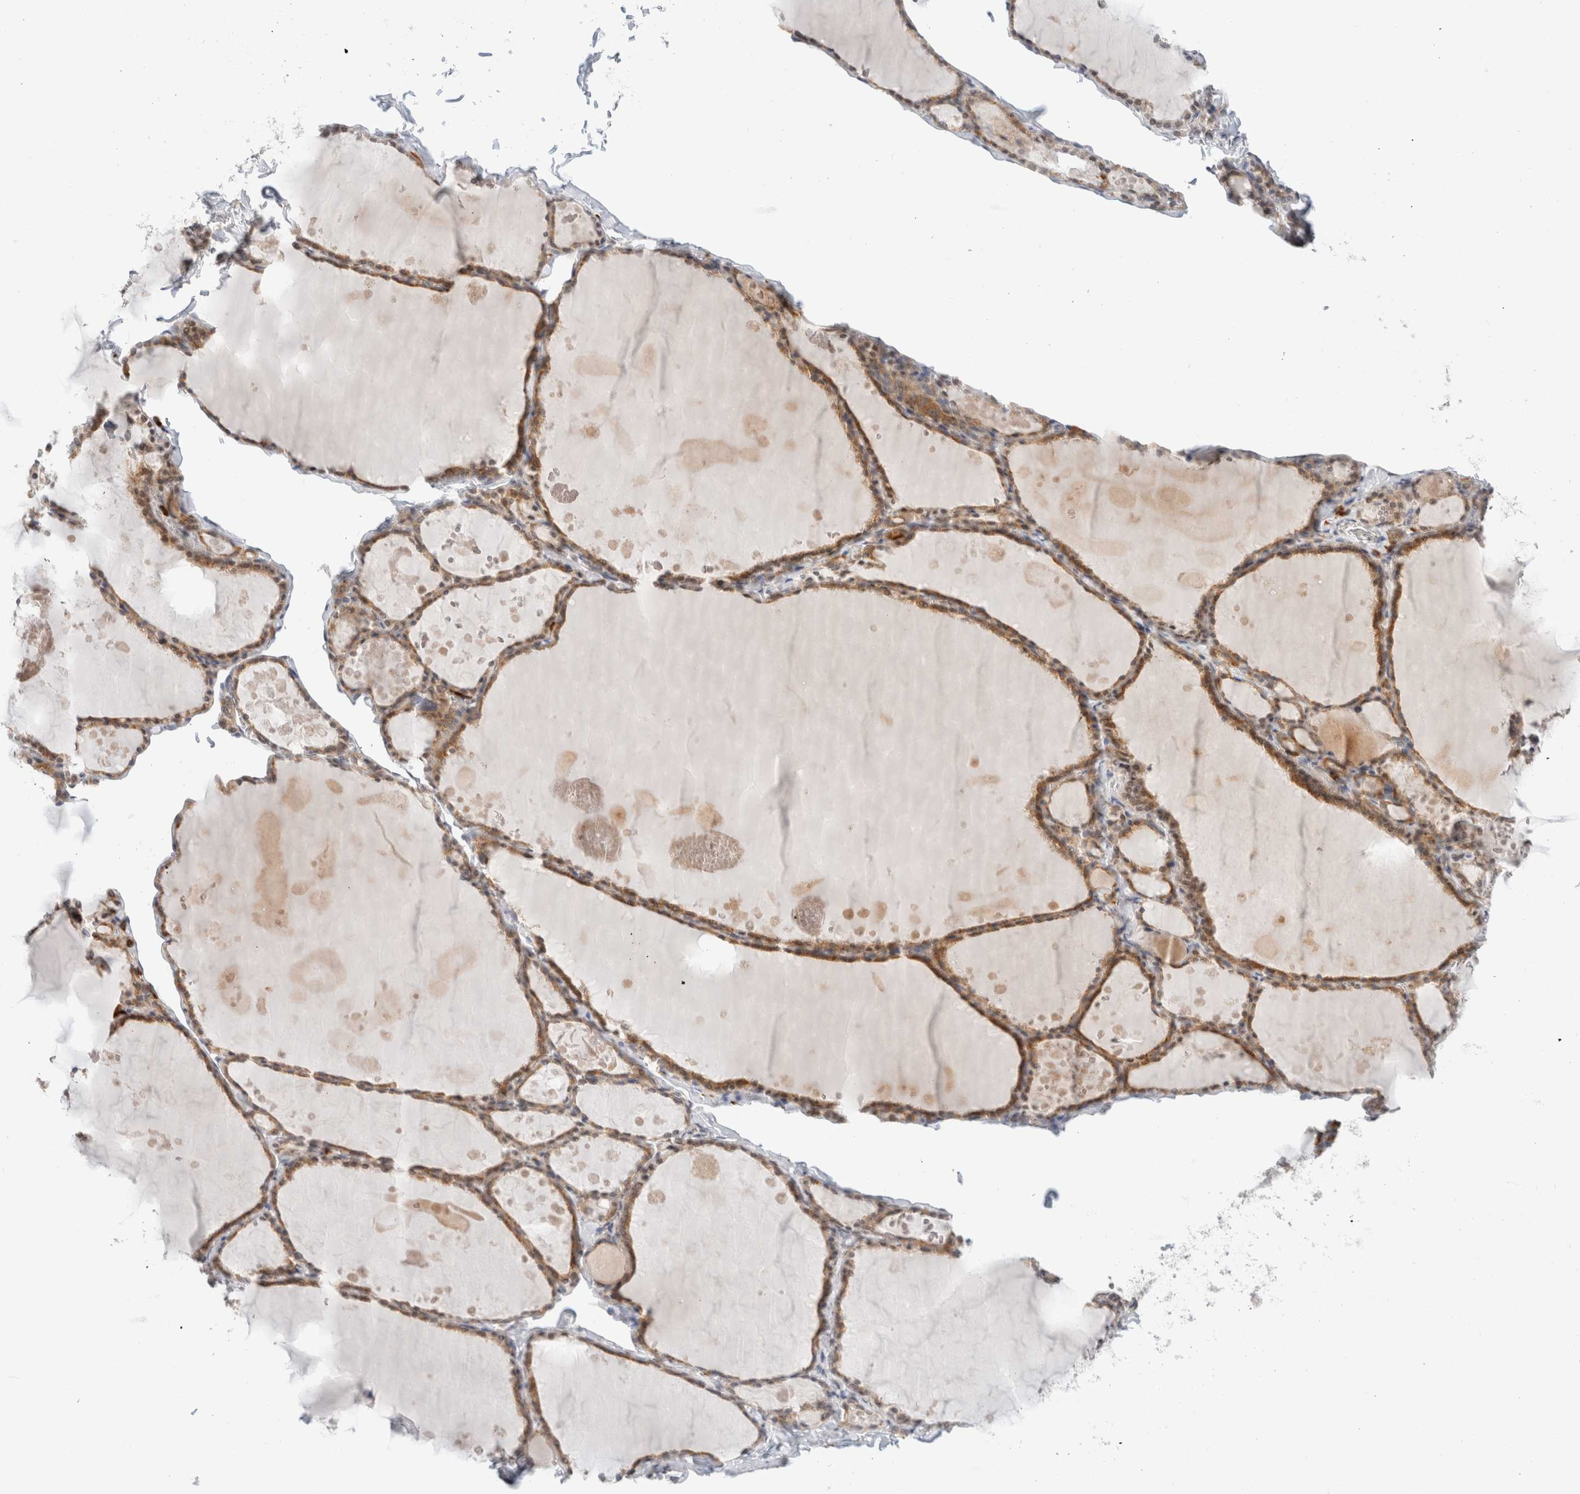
{"staining": {"intensity": "moderate", "quantity": ">75%", "location": "cytoplasmic/membranous"}, "tissue": "thyroid gland", "cell_type": "Glandular cells", "image_type": "normal", "snomed": [{"axis": "morphology", "description": "Normal tissue, NOS"}, {"axis": "topography", "description": "Thyroid gland"}], "caption": "A micrograph of human thyroid gland stained for a protein shows moderate cytoplasmic/membranous brown staining in glandular cells.", "gene": "HDLBP", "patient": {"sex": "male", "age": 56}}